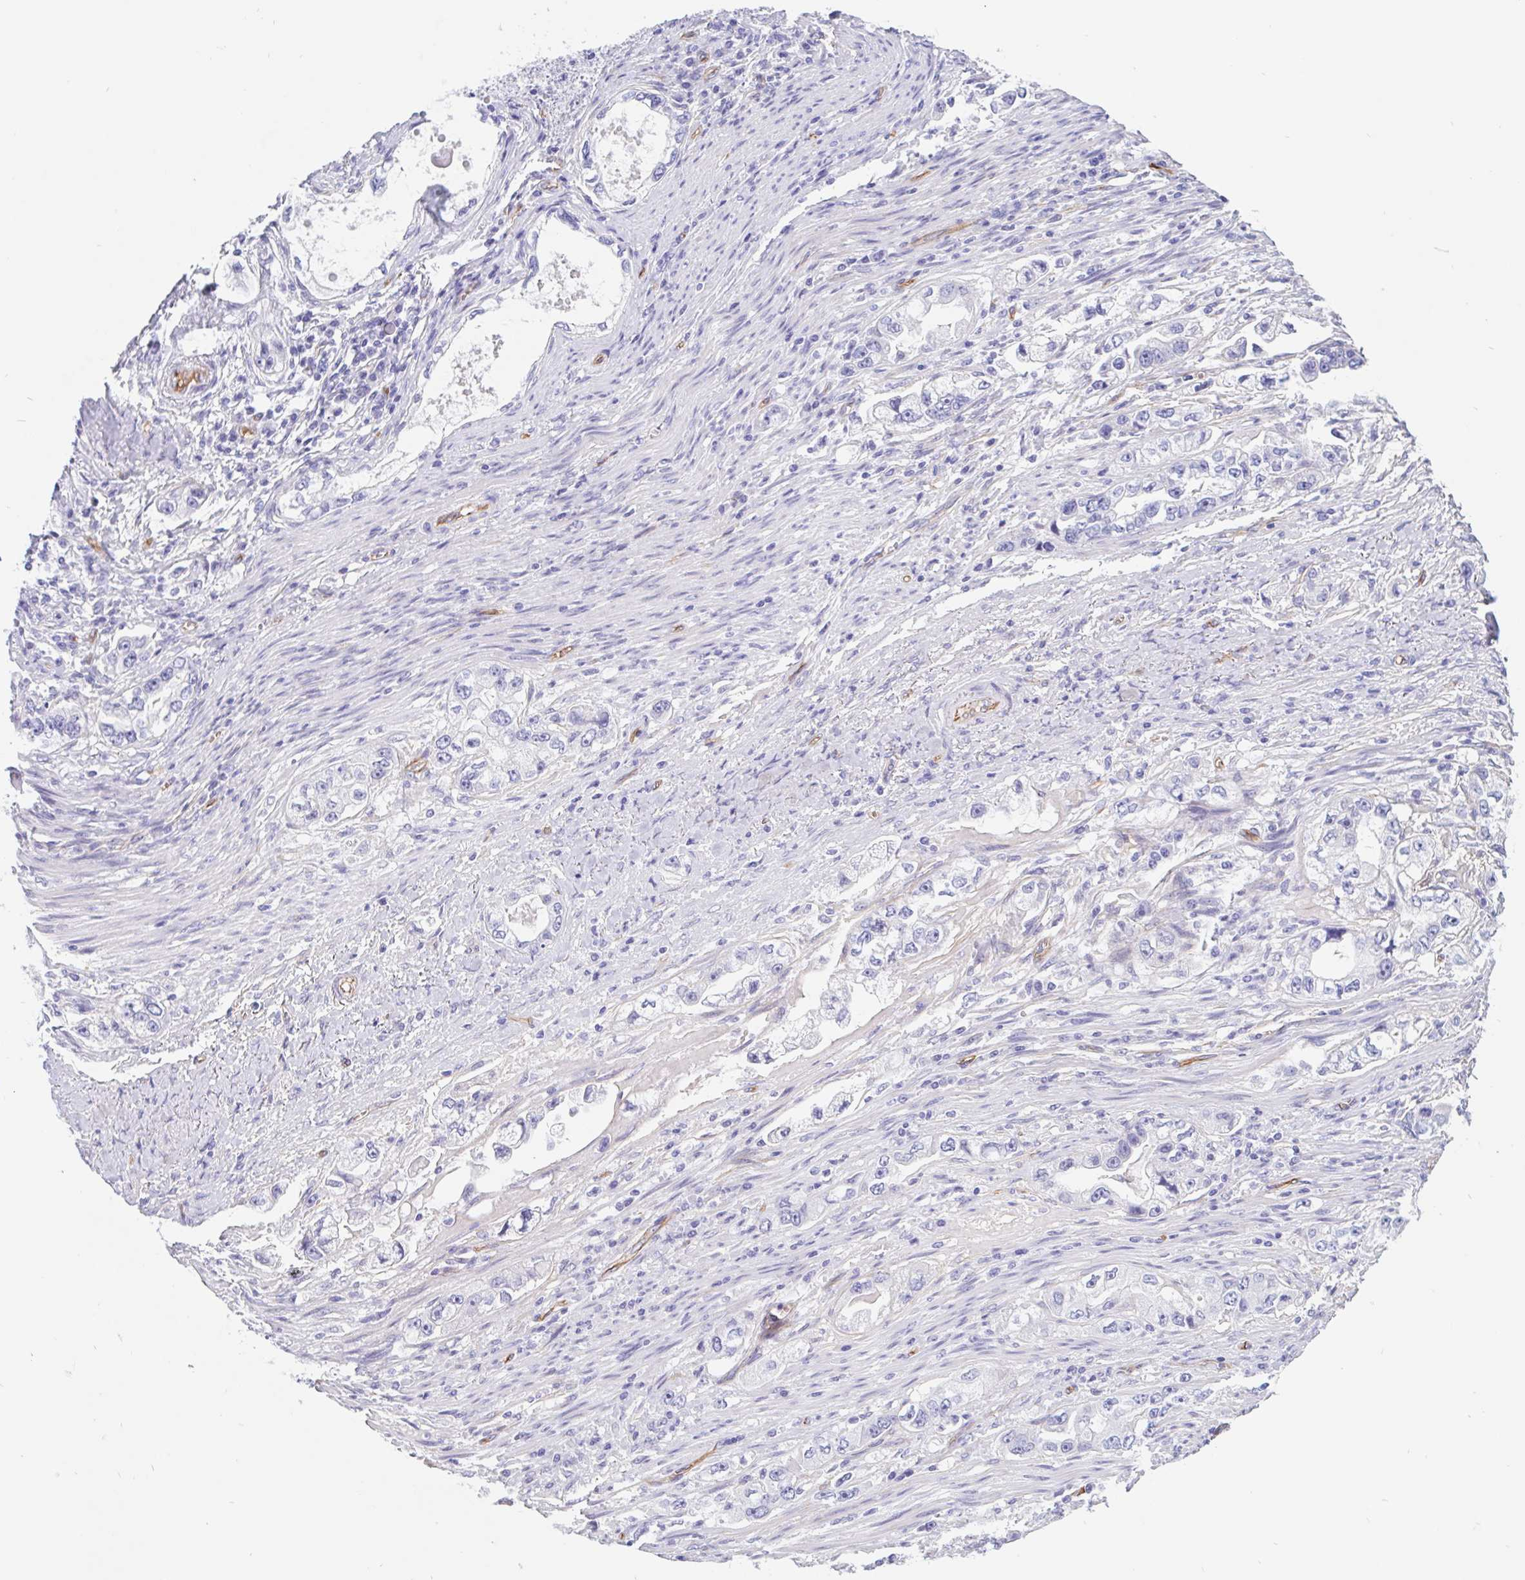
{"staining": {"intensity": "negative", "quantity": "none", "location": "none"}, "tissue": "stomach cancer", "cell_type": "Tumor cells", "image_type": "cancer", "snomed": [{"axis": "morphology", "description": "Adenocarcinoma, NOS"}, {"axis": "topography", "description": "Stomach, lower"}], "caption": "Immunohistochemistry (IHC) micrograph of stomach adenocarcinoma stained for a protein (brown), which displays no staining in tumor cells.", "gene": "LIMCH1", "patient": {"sex": "female", "age": 93}}